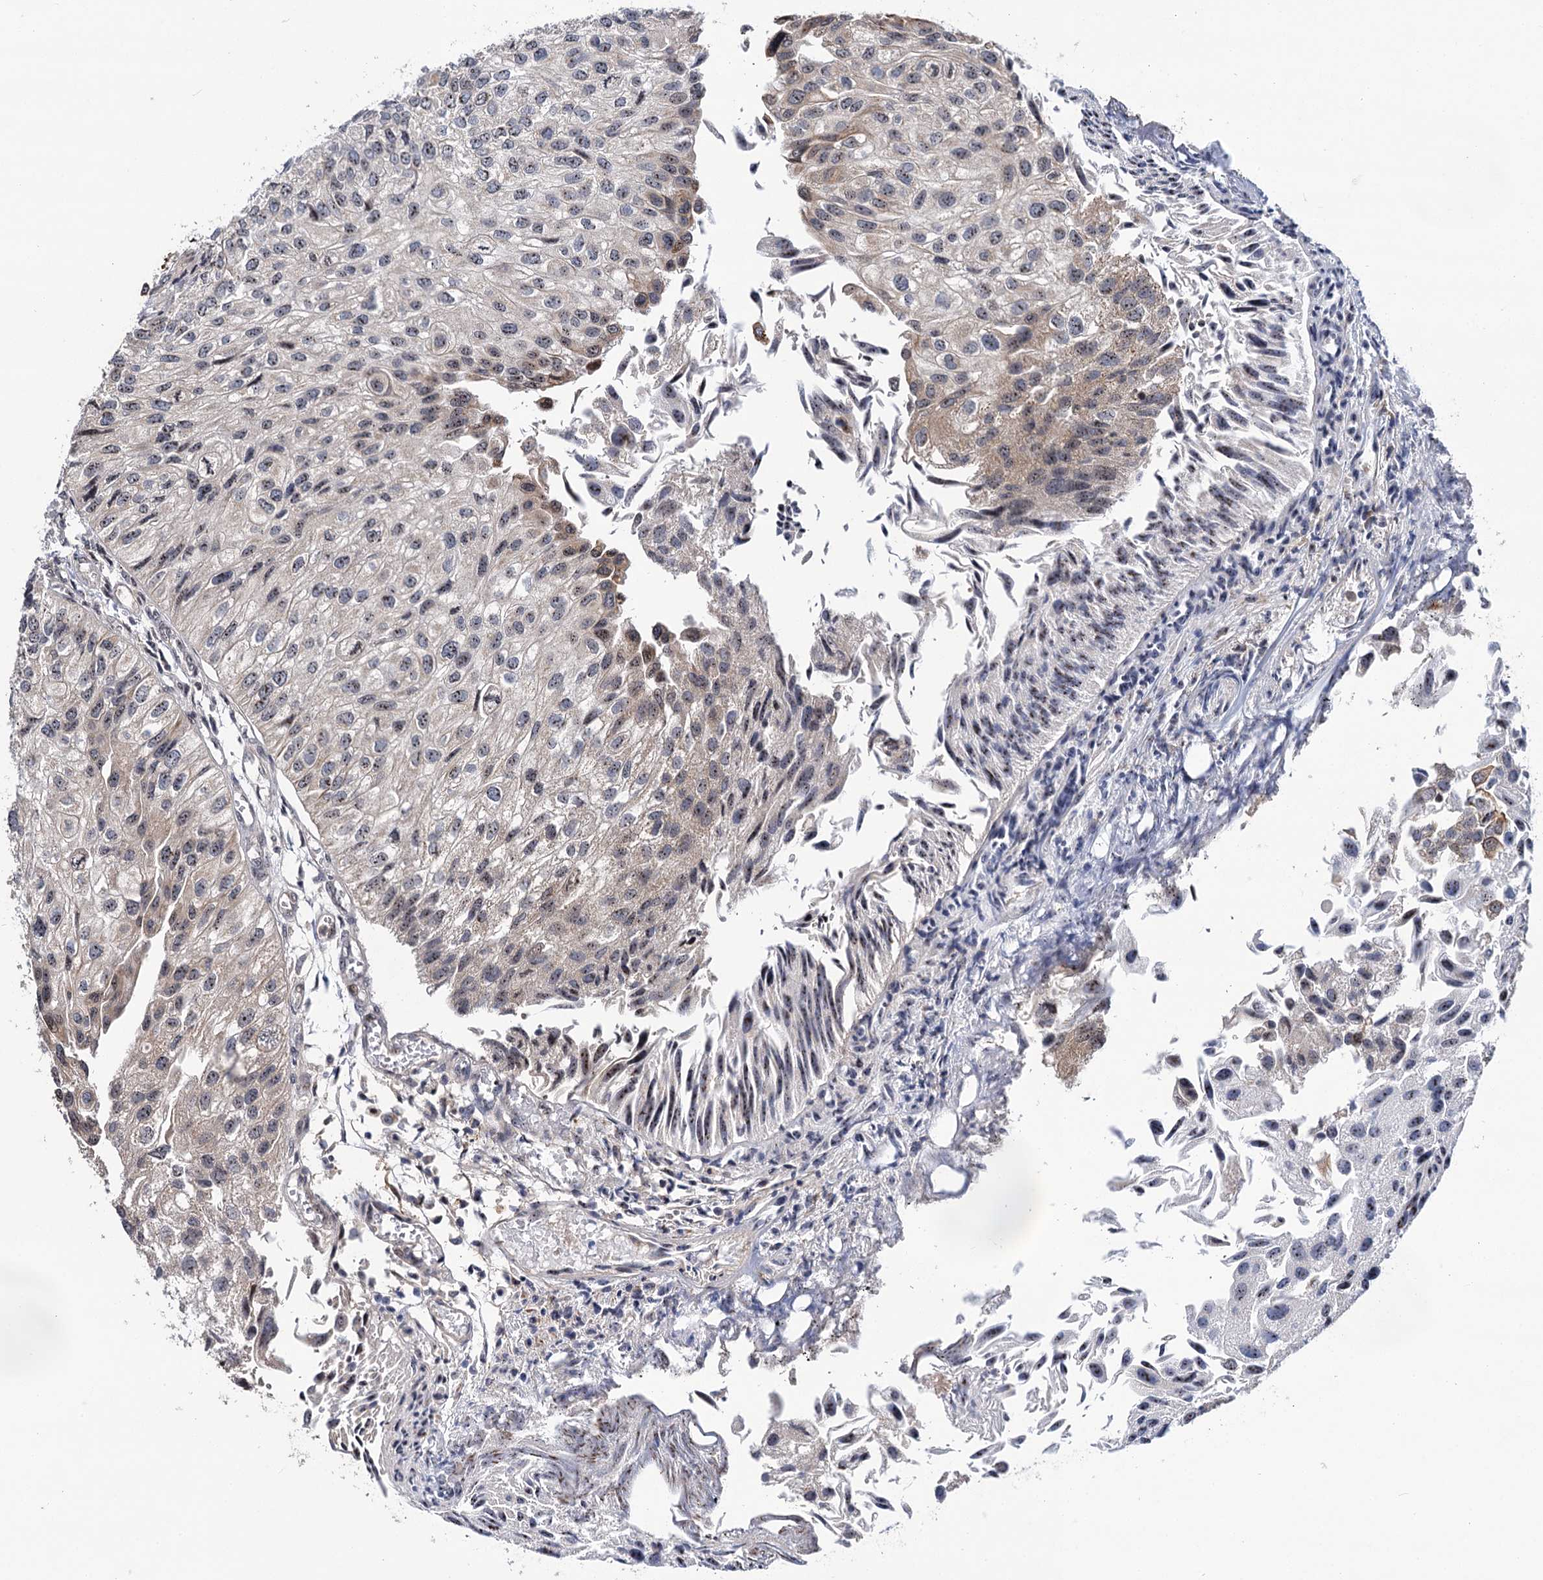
{"staining": {"intensity": "moderate", "quantity": "<25%", "location": "cytoplasmic/membranous,nuclear"}, "tissue": "urothelial cancer", "cell_type": "Tumor cells", "image_type": "cancer", "snomed": [{"axis": "morphology", "description": "Urothelial carcinoma, Low grade"}, {"axis": "topography", "description": "Urinary bladder"}], "caption": "Urothelial cancer stained with DAB (3,3'-diaminobenzidine) IHC reveals low levels of moderate cytoplasmic/membranous and nuclear staining in approximately <25% of tumor cells. (DAB (3,3'-diaminobenzidine) IHC with brightfield microscopy, high magnification).", "gene": "SUPT20H", "patient": {"sex": "female", "age": 89}}